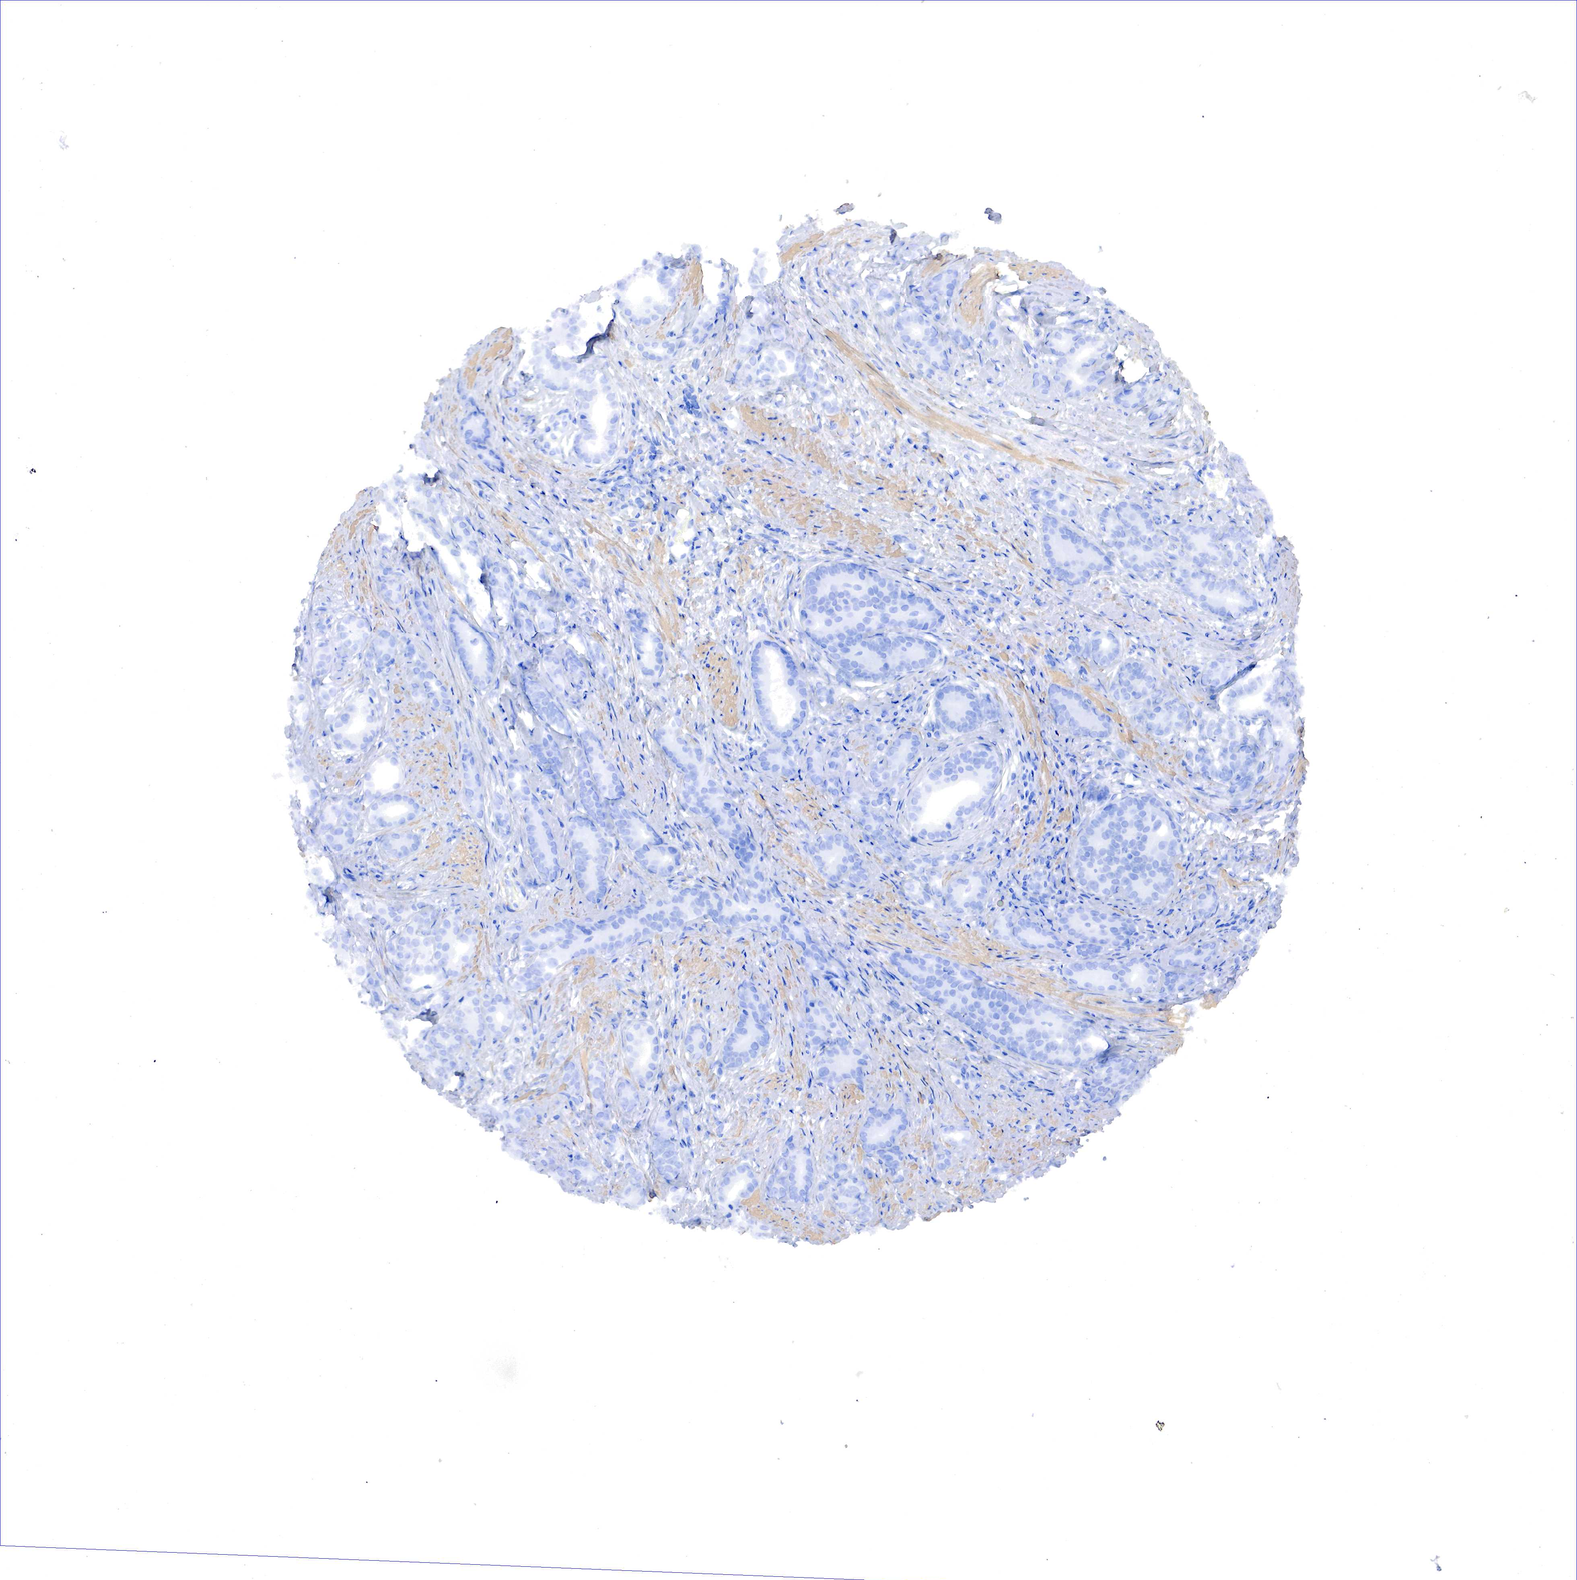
{"staining": {"intensity": "negative", "quantity": "none", "location": "none"}, "tissue": "prostate cancer", "cell_type": "Tumor cells", "image_type": "cancer", "snomed": [{"axis": "morphology", "description": "Adenocarcinoma, Medium grade"}, {"axis": "topography", "description": "Prostate"}], "caption": "There is no significant expression in tumor cells of adenocarcinoma (medium-grade) (prostate). (Brightfield microscopy of DAB immunohistochemistry at high magnification).", "gene": "TPM1", "patient": {"sex": "male", "age": 59}}